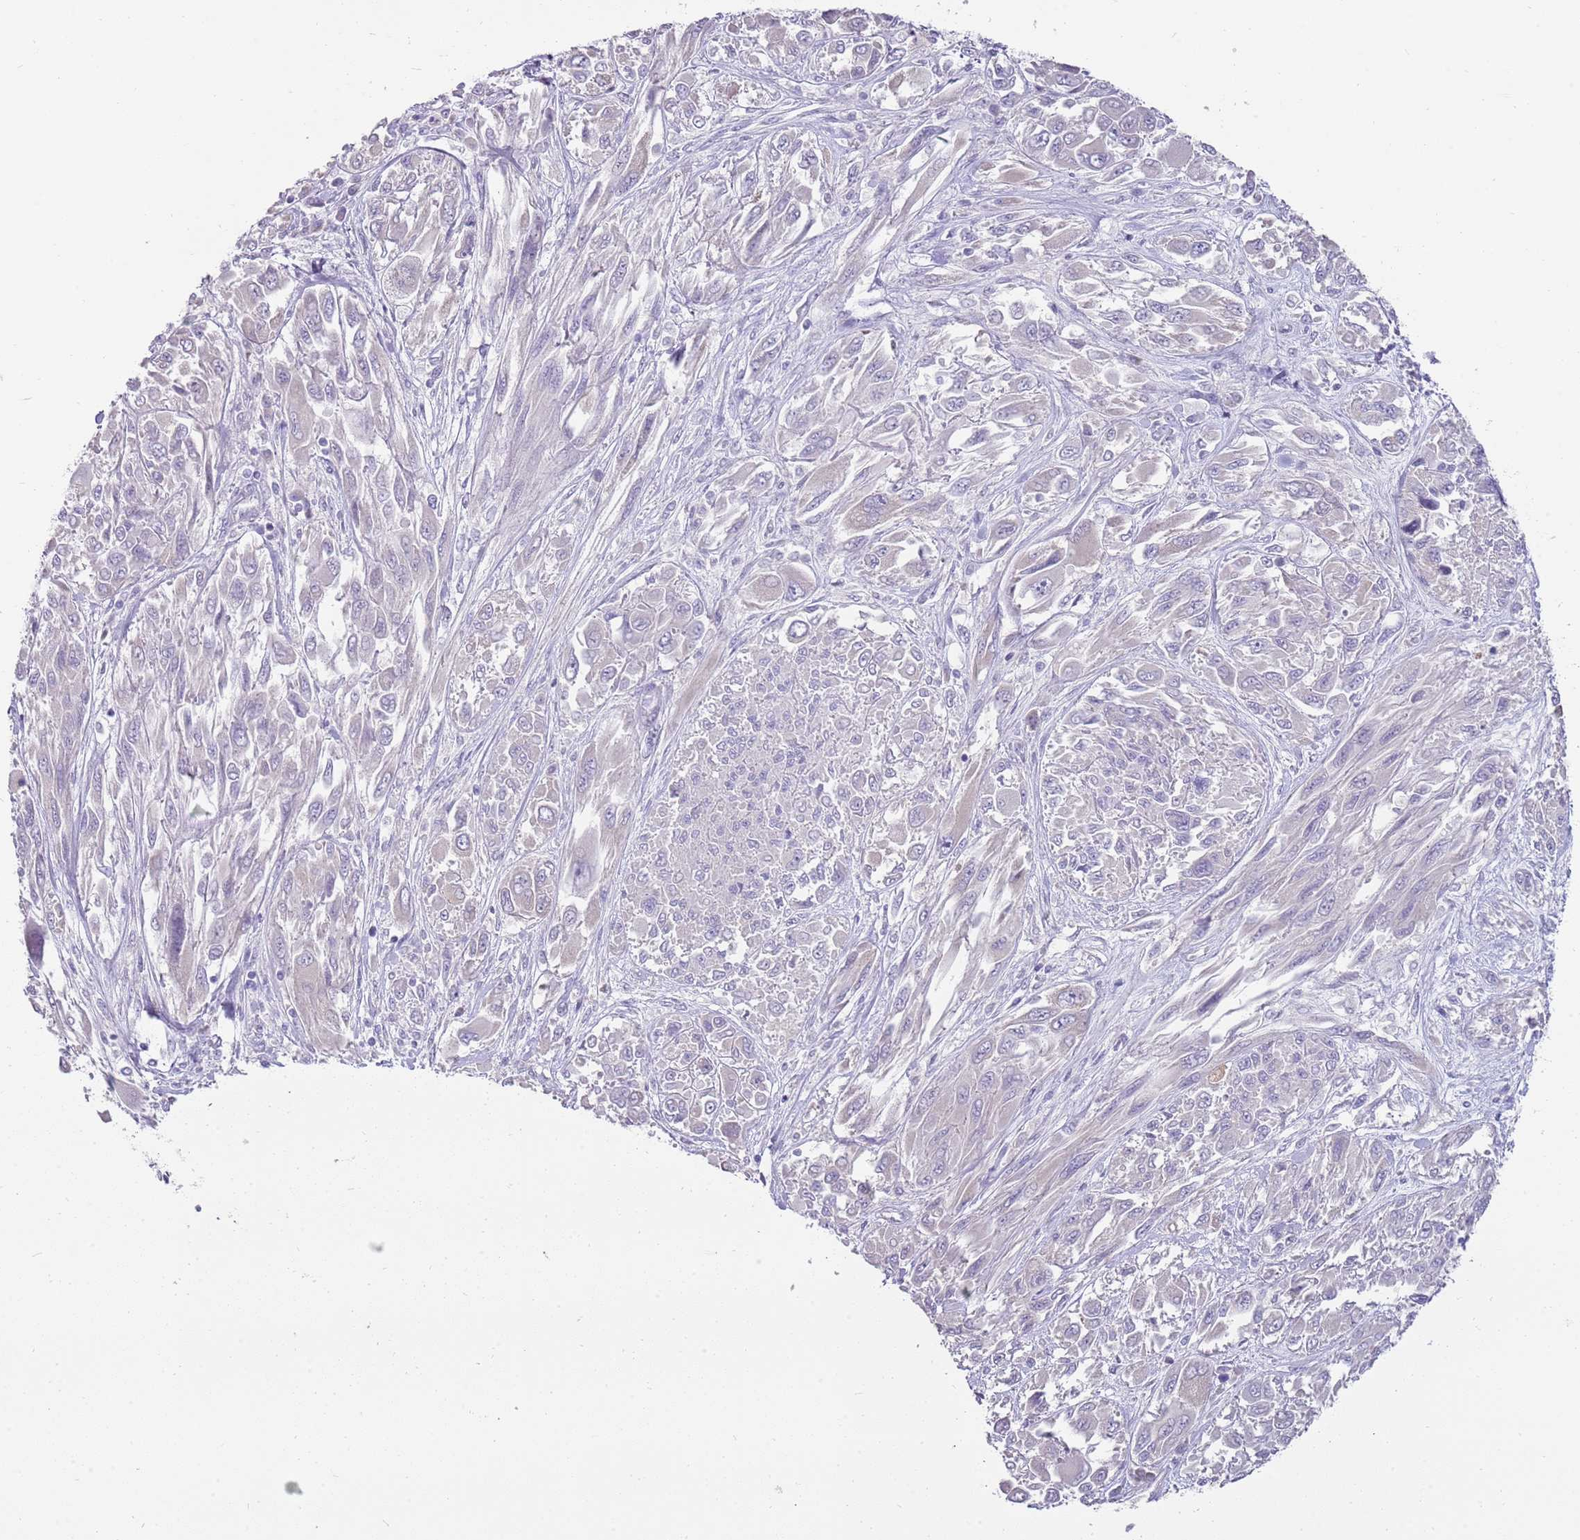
{"staining": {"intensity": "negative", "quantity": "none", "location": "none"}, "tissue": "melanoma", "cell_type": "Tumor cells", "image_type": "cancer", "snomed": [{"axis": "morphology", "description": "Malignant melanoma, NOS"}, {"axis": "topography", "description": "Skin"}], "caption": "Immunohistochemical staining of melanoma displays no significant positivity in tumor cells.", "gene": "DIPK1C", "patient": {"sex": "female", "age": 91}}